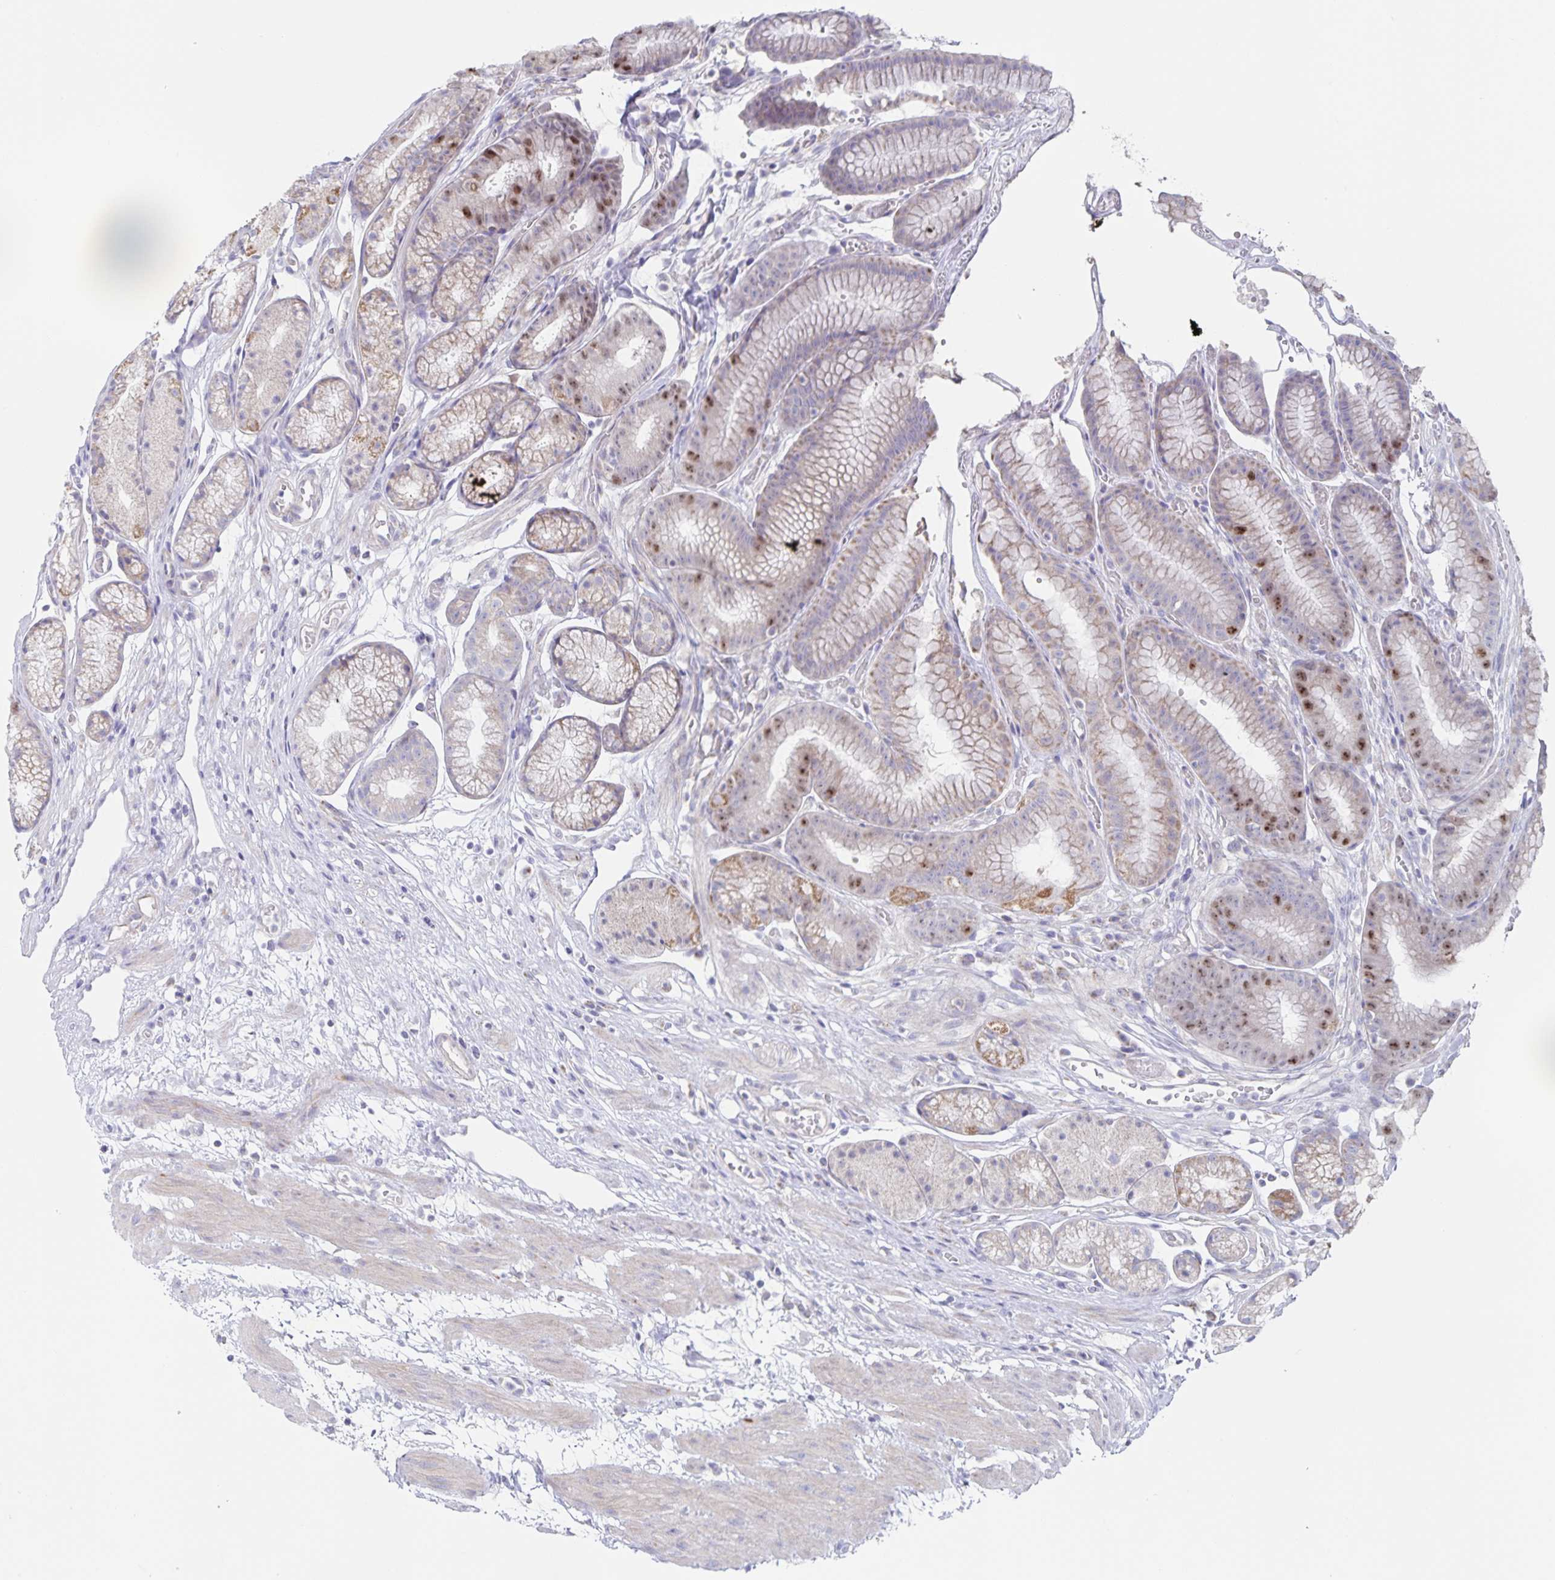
{"staining": {"intensity": "moderate", "quantity": "<25%", "location": "cytoplasmic/membranous,nuclear"}, "tissue": "stomach", "cell_type": "Glandular cells", "image_type": "normal", "snomed": [{"axis": "morphology", "description": "Normal tissue, NOS"}, {"axis": "topography", "description": "Smooth muscle"}, {"axis": "topography", "description": "Stomach"}], "caption": "Immunohistochemistry of benign stomach shows low levels of moderate cytoplasmic/membranous,nuclear staining in approximately <25% of glandular cells. The protein is shown in brown color, while the nuclei are stained blue.", "gene": "CENPH", "patient": {"sex": "male", "age": 70}}